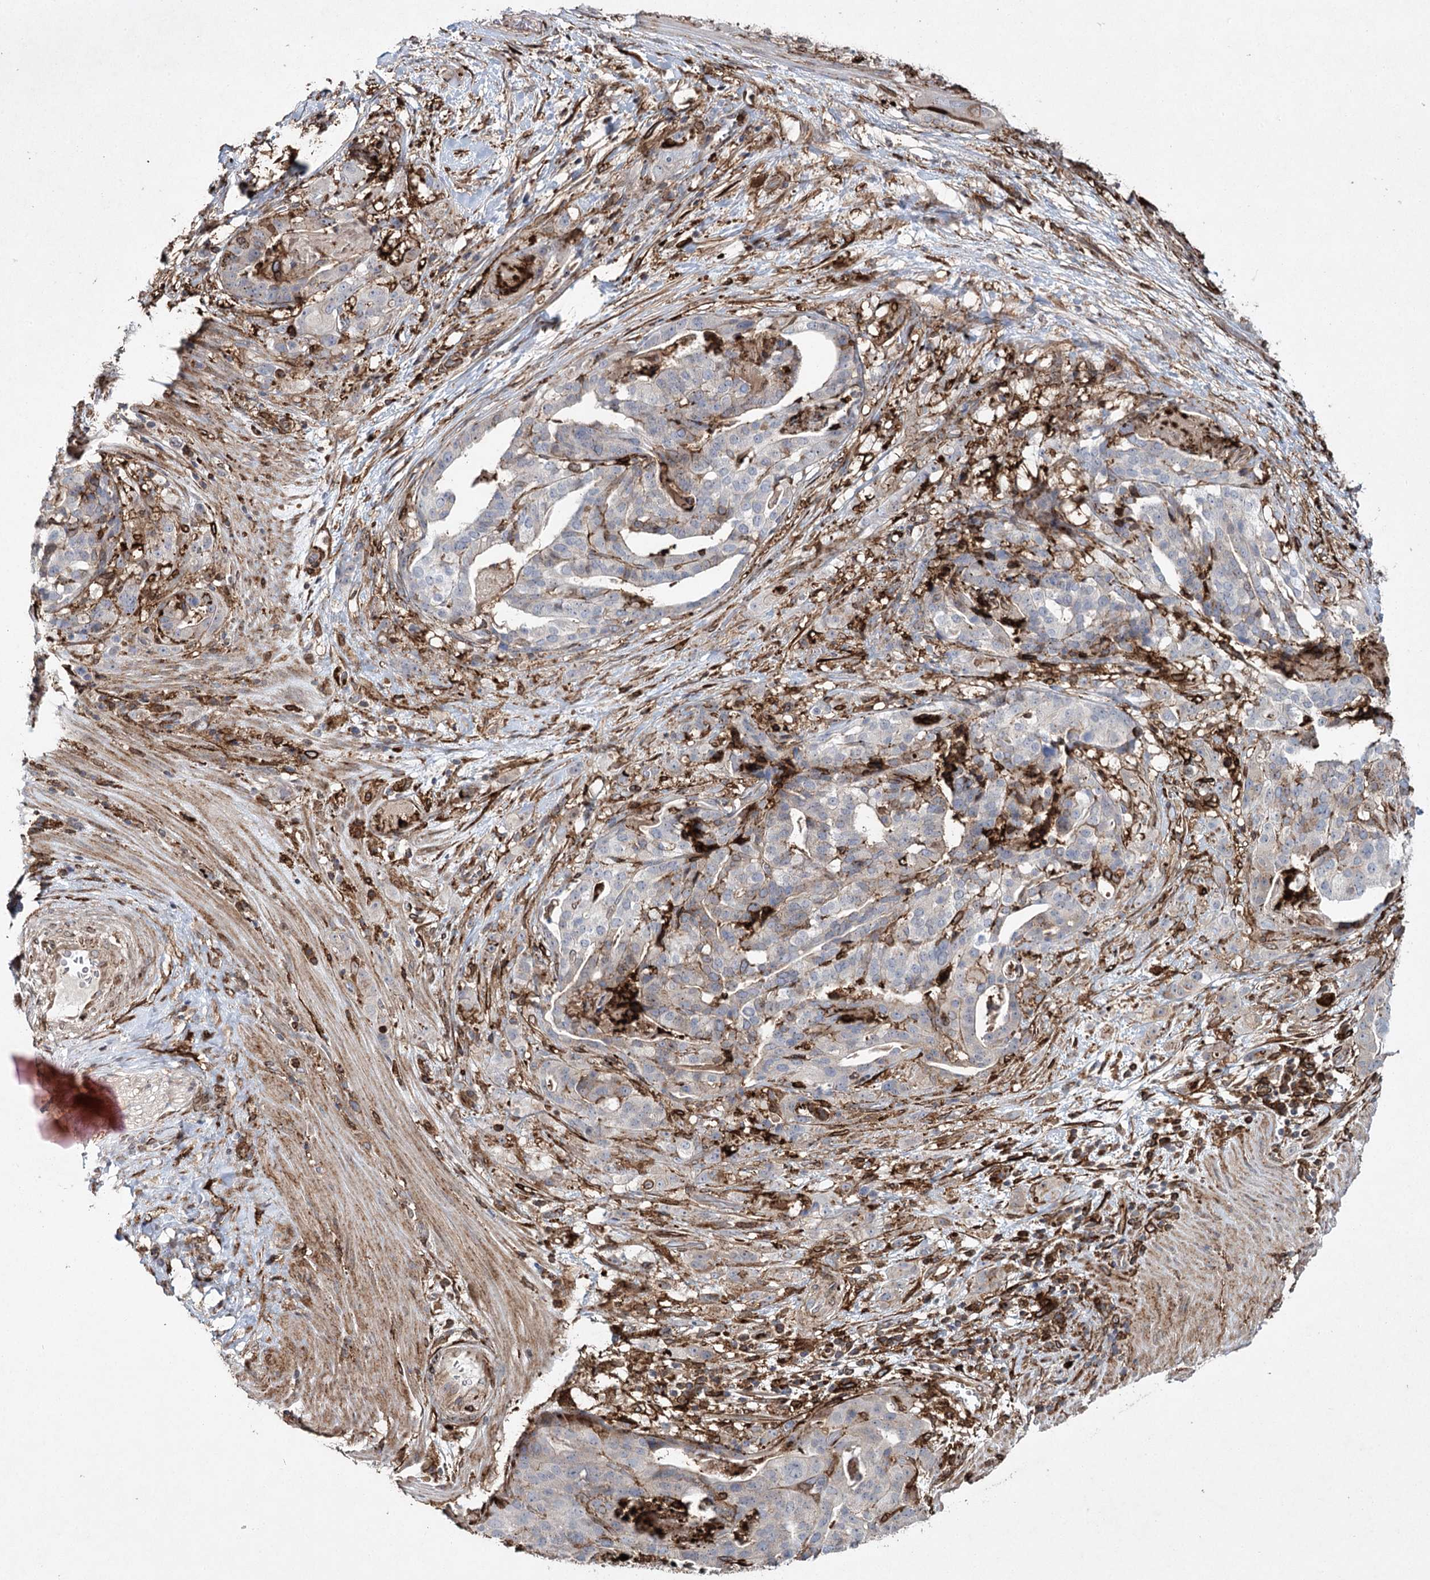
{"staining": {"intensity": "negative", "quantity": "none", "location": "none"}, "tissue": "stomach cancer", "cell_type": "Tumor cells", "image_type": "cancer", "snomed": [{"axis": "morphology", "description": "Adenocarcinoma, NOS"}, {"axis": "topography", "description": "Stomach"}], "caption": "This is an immunohistochemistry photomicrograph of human adenocarcinoma (stomach). There is no positivity in tumor cells.", "gene": "DCUN1D4", "patient": {"sex": "male", "age": 48}}